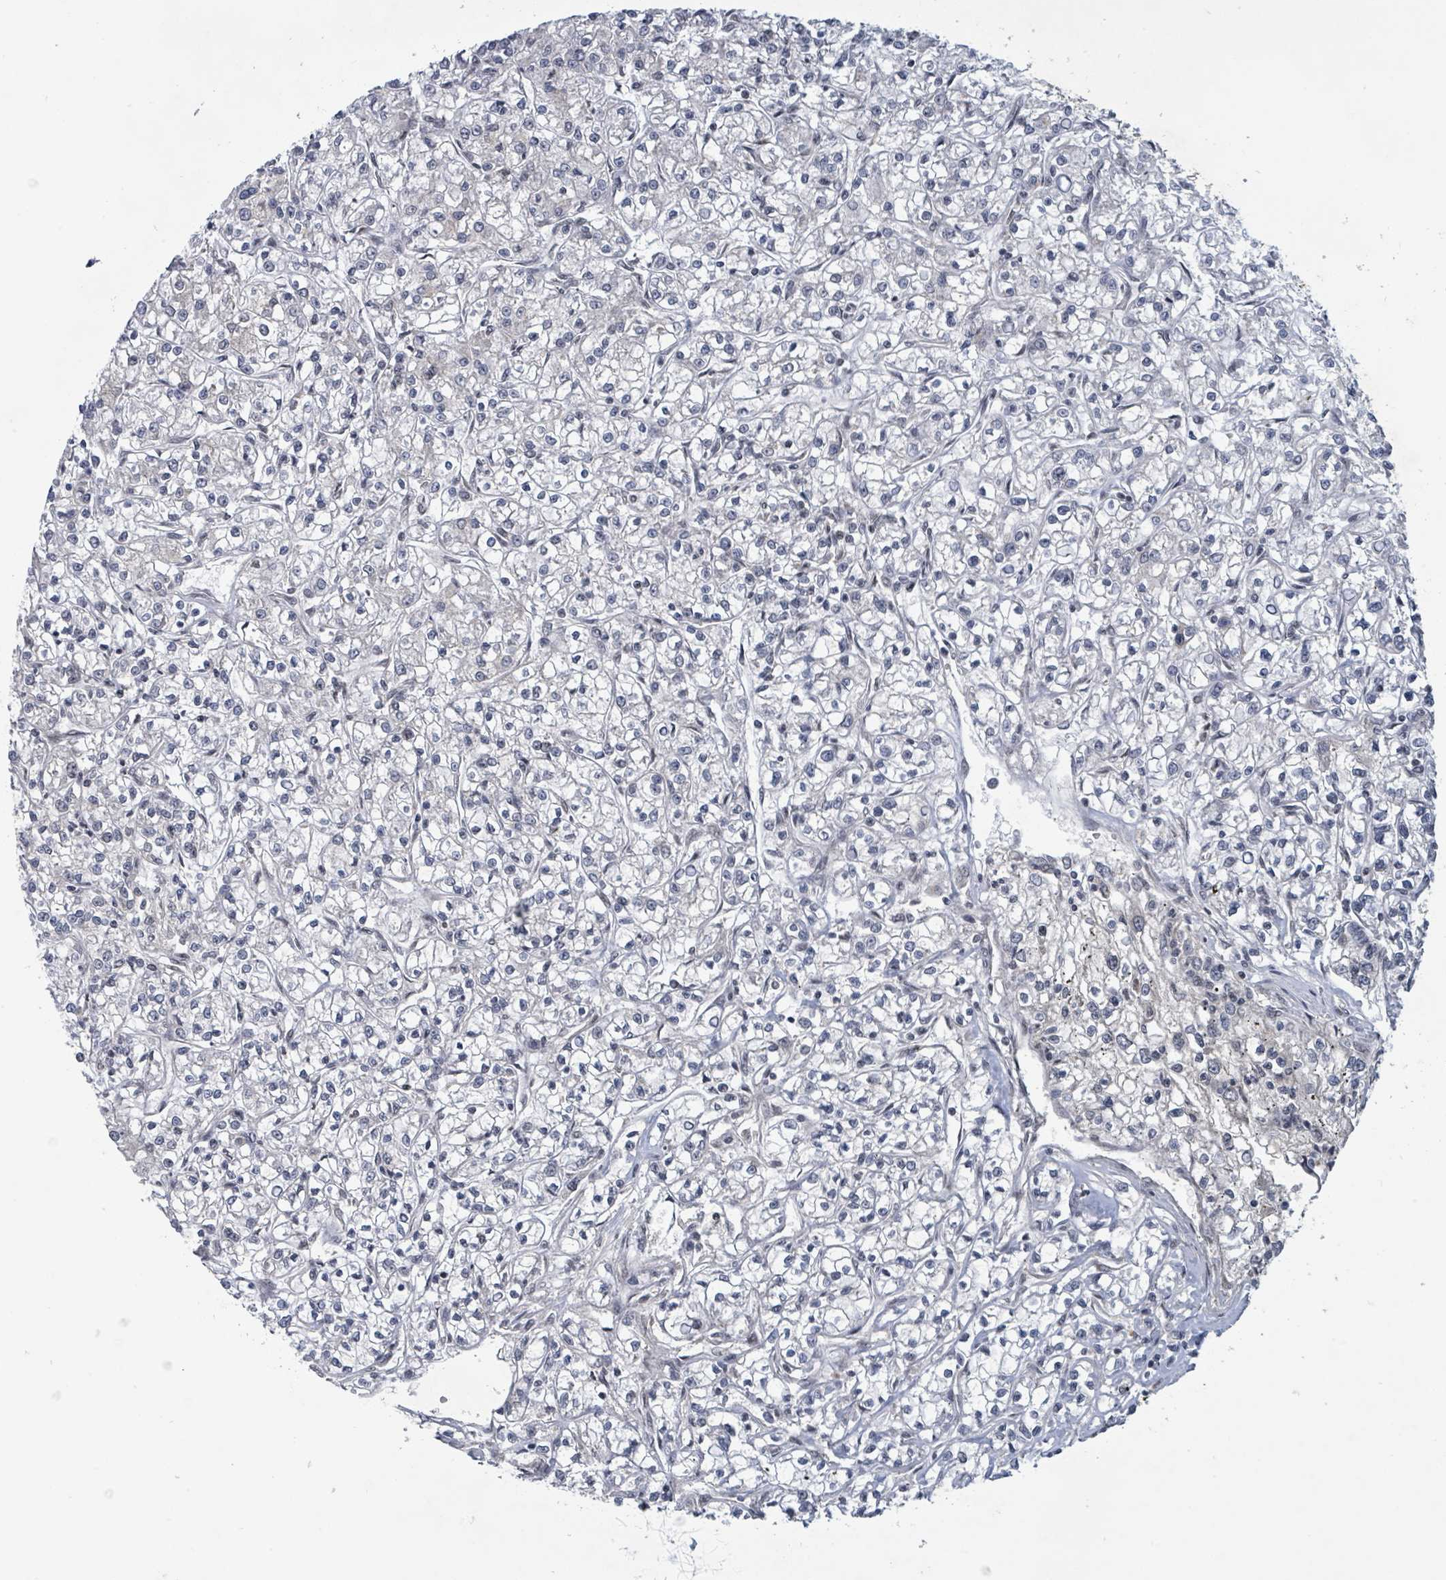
{"staining": {"intensity": "negative", "quantity": "none", "location": "none"}, "tissue": "renal cancer", "cell_type": "Tumor cells", "image_type": "cancer", "snomed": [{"axis": "morphology", "description": "Adenocarcinoma, NOS"}, {"axis": "topography", "description": "Kidney"}], "caption": "This is an immunohistochemistry histopathology image of adenocarcinoma (renal). There is no expression in tumor cells.", "gene": "BANP", "patient": {"sex": "female", "age": 59}}